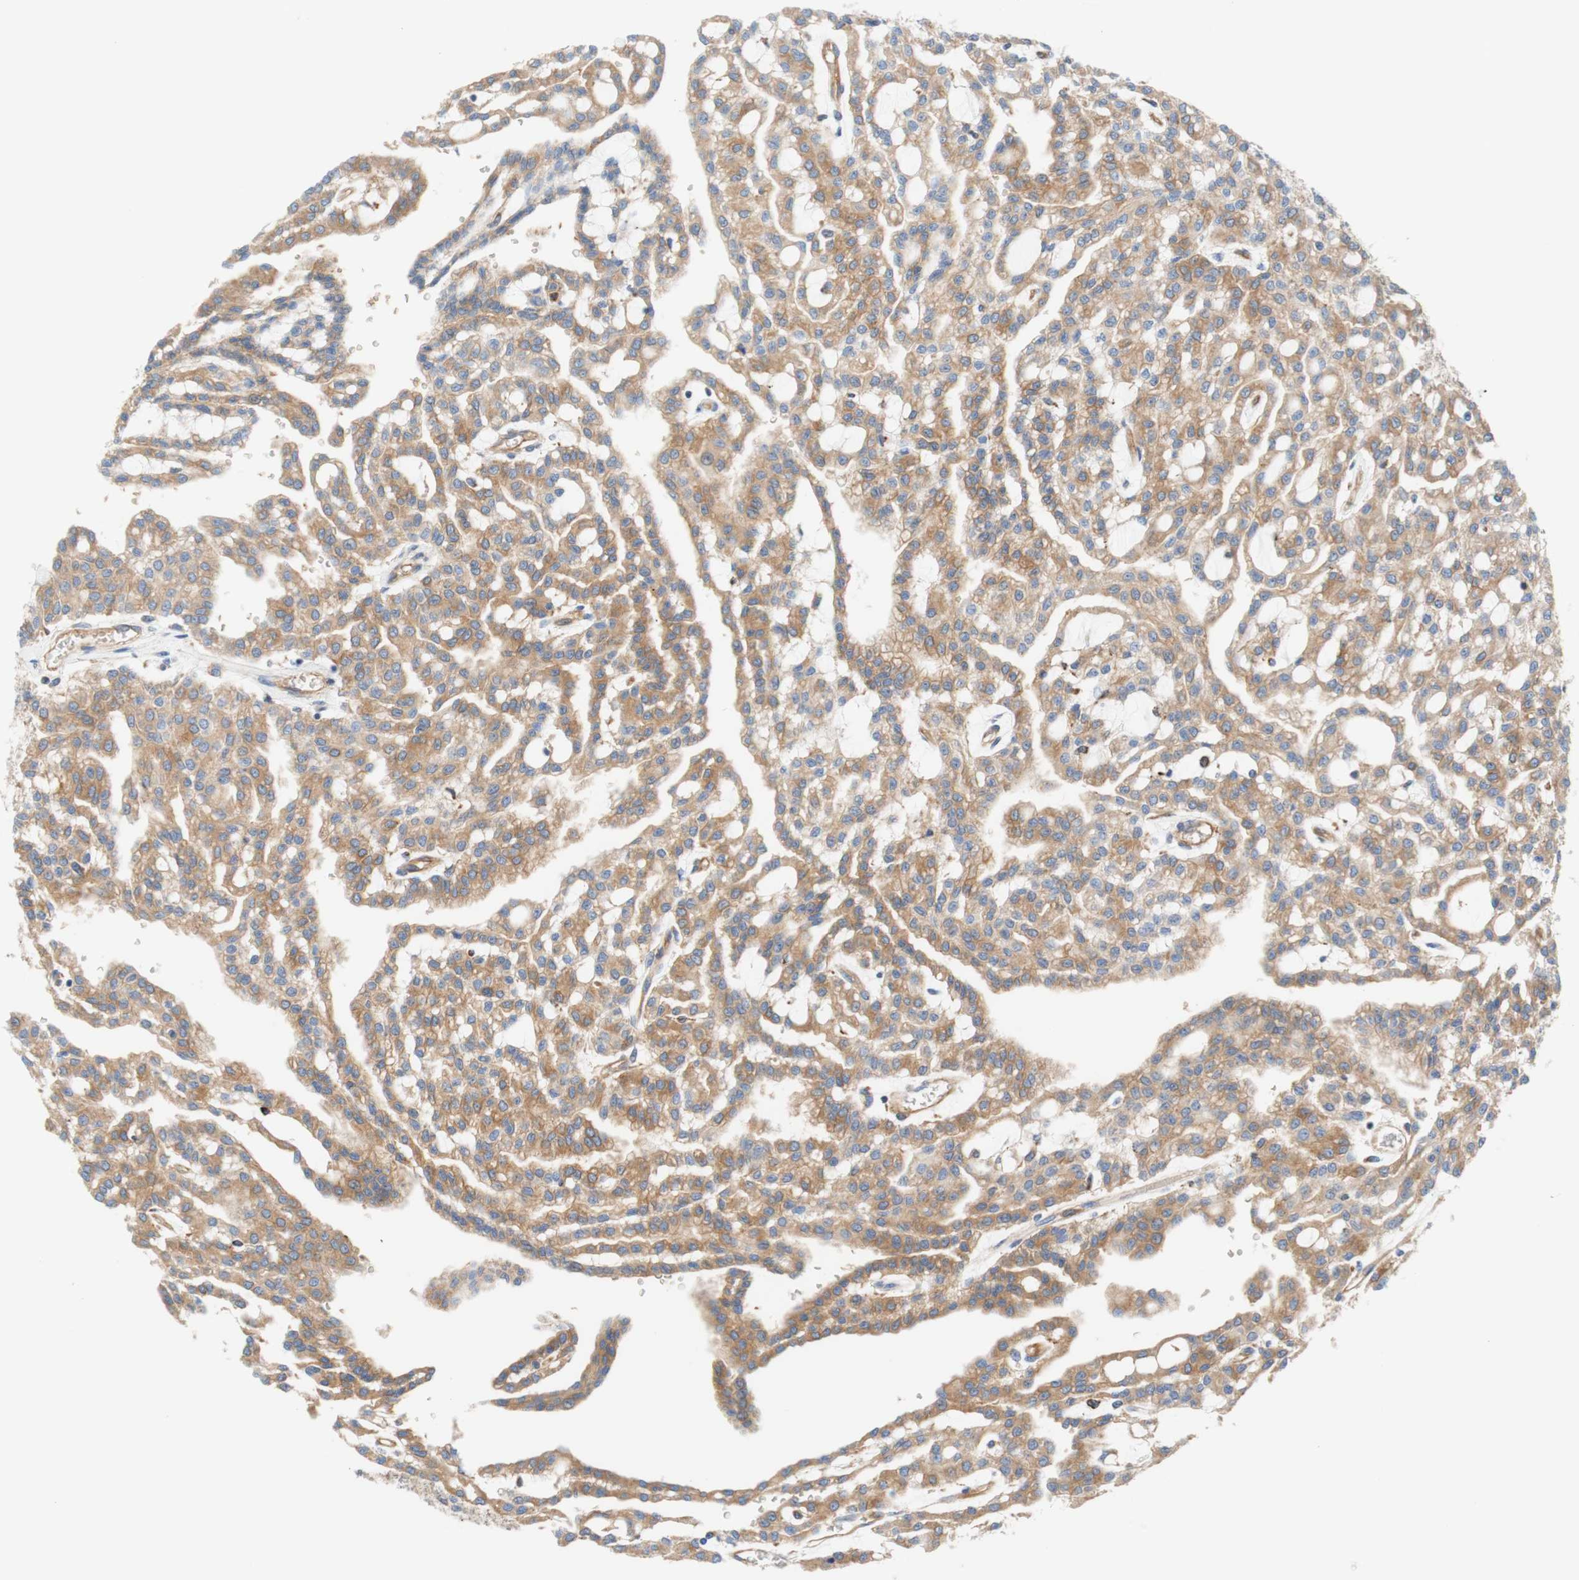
{"staining": {"intensity": "weak", "quantity": ">75%", "location": "cytoplasmic/membranous"}, "tissue": "renal cancer", "cell_type": "Tumor cells", "image_type": "cancer", "snomed": [{"axis": "morphology", "description": "Adenocarcinoma, NOS"}, {"axis": "topography", "description": "Kidney"}], "caption": "Protein staining of adenocarcinoma (renal) tissue exhibits weak cytoplasmic/membranous staining in about >75% of tumor cells.", "gene": "STOM", "patient": {"sex": "male", "age": 63}}